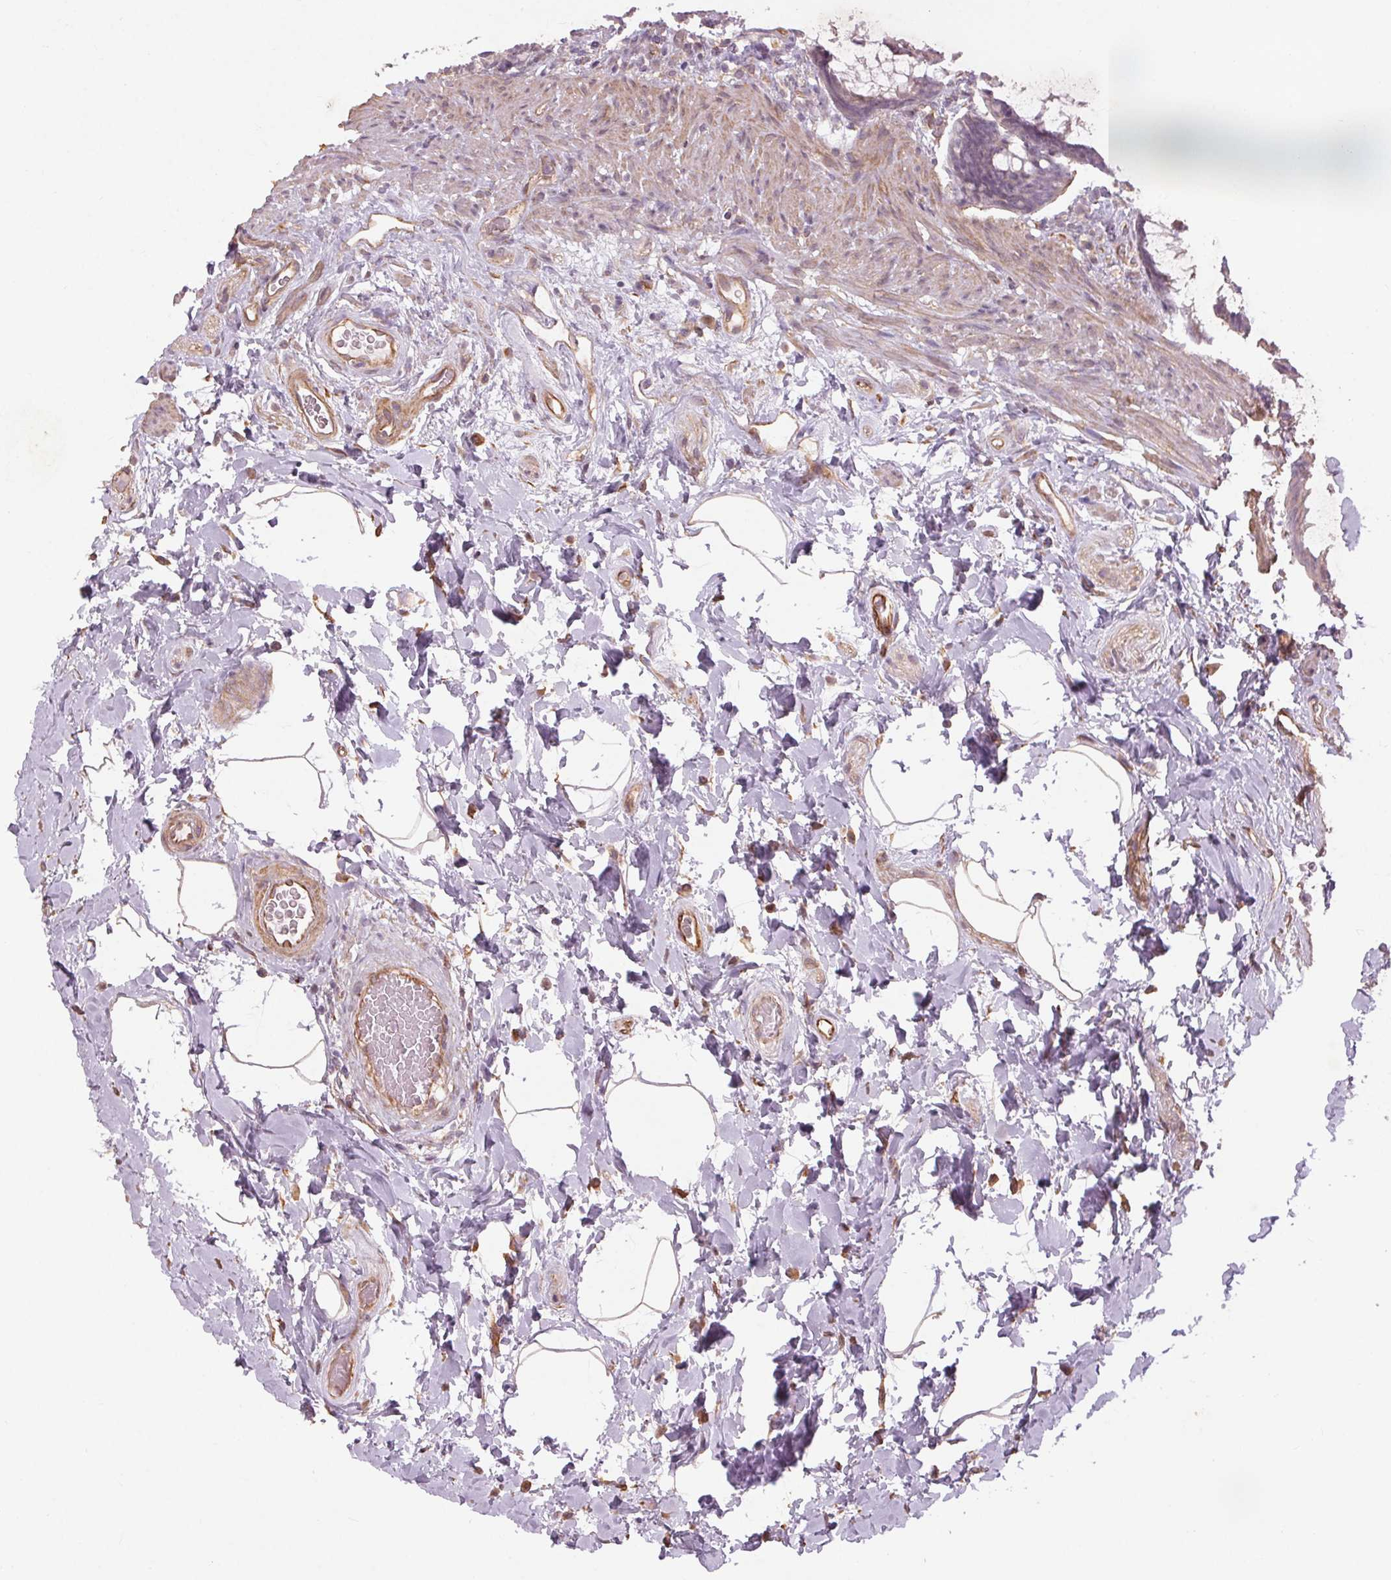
{"staining": {"intensity": "weak", "quantity": "25%-75%", "location": "cytoplasmic/membranous"}, "tissue": "rectum", "cell_type": "Glandular cells", "image_type": "normal", "snomed": [{"axis": "morphology", "description": "Normal tissue, NOS"}, {"axis": "topography", "description": "Smooth muscle"}, {"axis": "topography", "description": "Rectum"}], "caption": "About 25%-75% of glandular cells in normal human rectum display weak cytoplasmic/membranous protein positivity as visualized by brown immunohistochemical staining.", "gene": "CCSER1", "patient": {"sex": "male", "age": 53}}